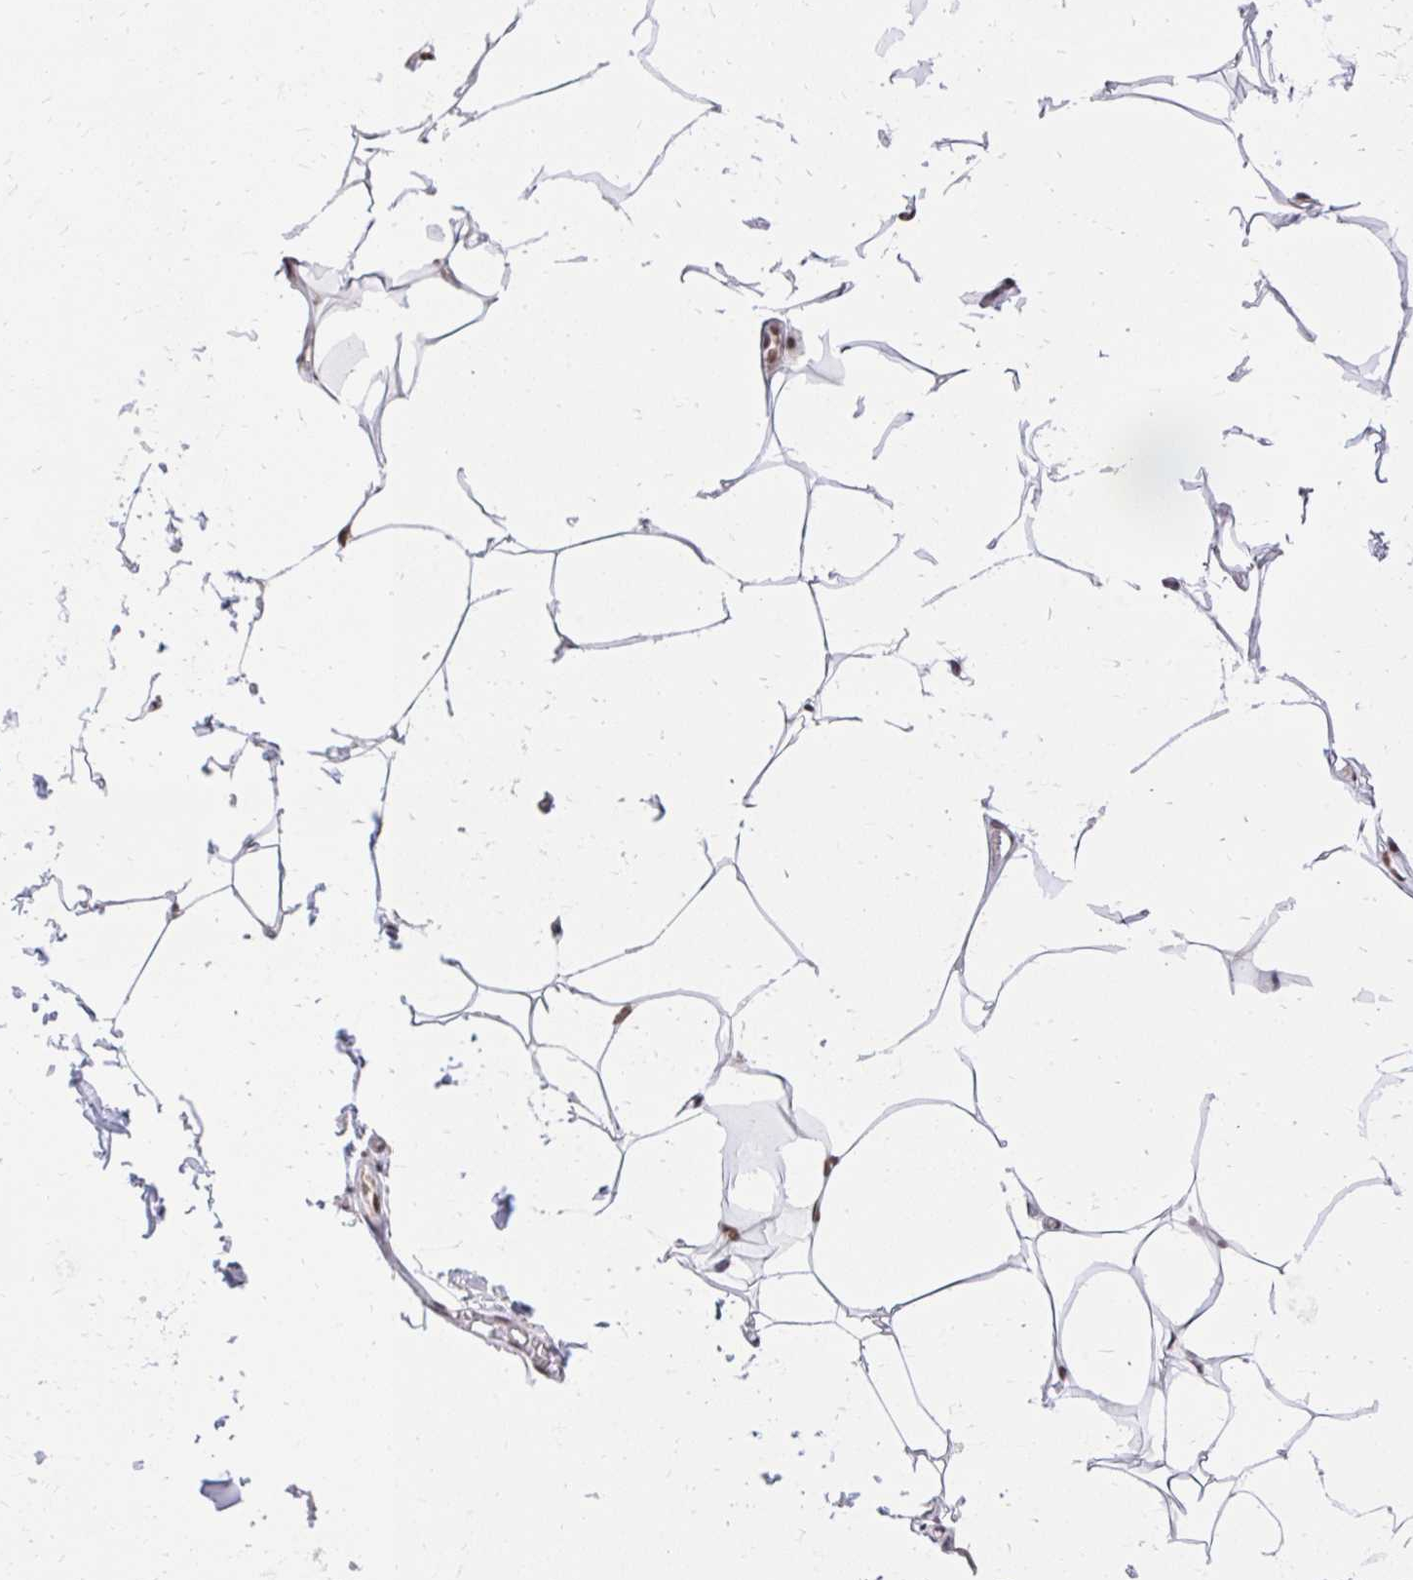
{"staining": {"intensity": "negative", "quantity": "none", "location": "none"}, "tissue": "adipose tissue", "cell_type": "Adipocytes", "image_type": "normal", "snomed": [{"axis": "morphology", "description": "Normal tissue, NOS"}, {"axis": "topography", "description": "Skin"}, {"axis": "topography", "description": "Peripheral nerve tissue"}], "caption": "Adipocytes show no significant protein positivity in benign adipose tissue. The staining was performed using DAB to visualize the protein expression in brown, while the nuclei were stained in blue with hematoxylin (Magnification: 20x).", "gene": "SYNE4", "patient": {"sex": "female", "age": 45}}